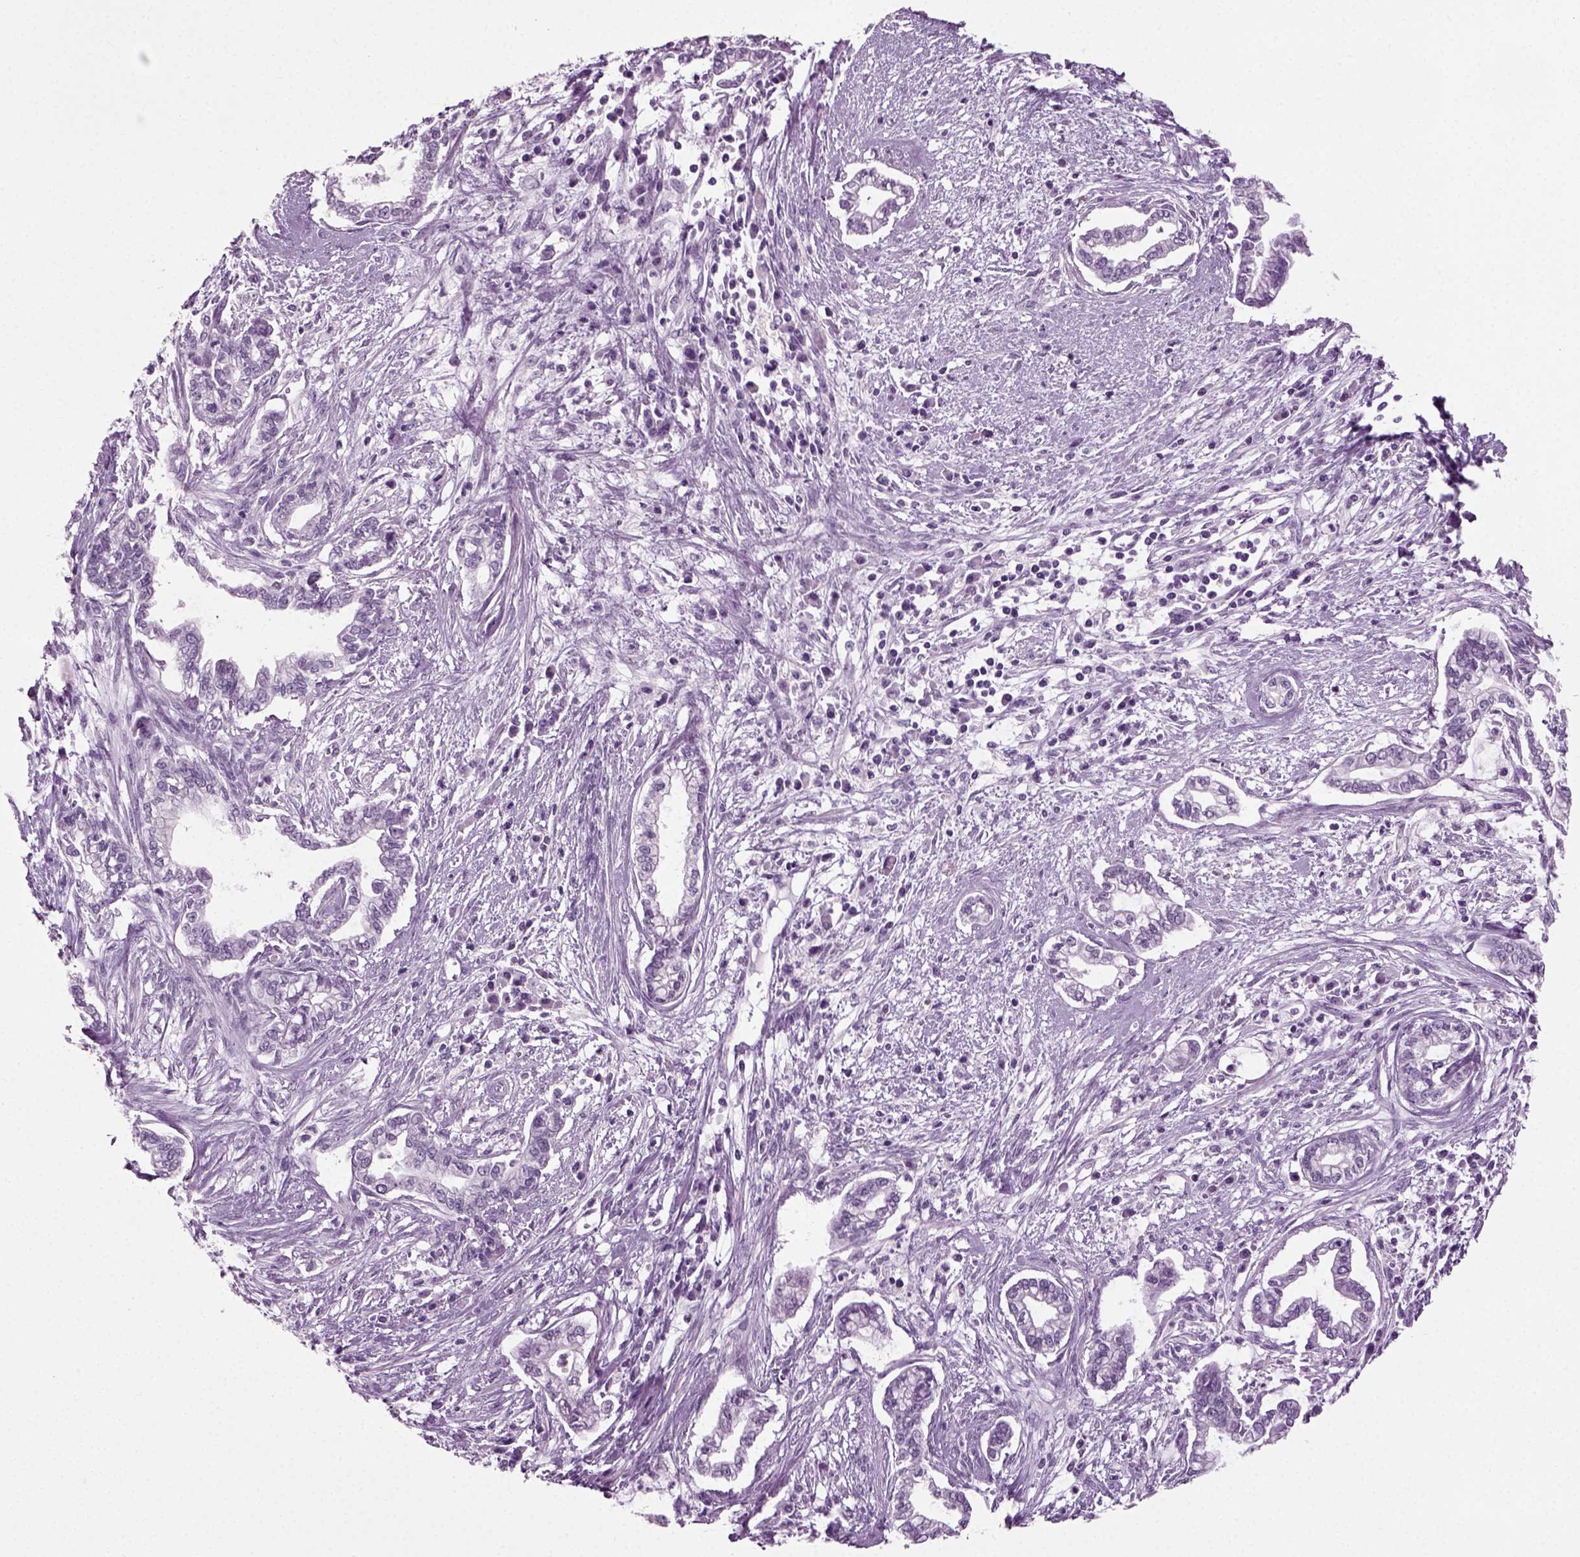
{"staining": {"intensity": "negative", "quantity": "none", "location": "none"}, "tissue": "cervical cancer", "cell_type": "Tumor cells", "image_type": "cancer", "snomed": [{"axis": "morphology", "description": "Adenocarcinoma, NOS"}, {"axis": "topography", "description": "Cervix"}], "caption": "Tumor cells are negative for protein expression in human cervical adenocarcinoma.", "gene": "ZC2HC1C", "patient": {"sex": "female", "age": 62}}